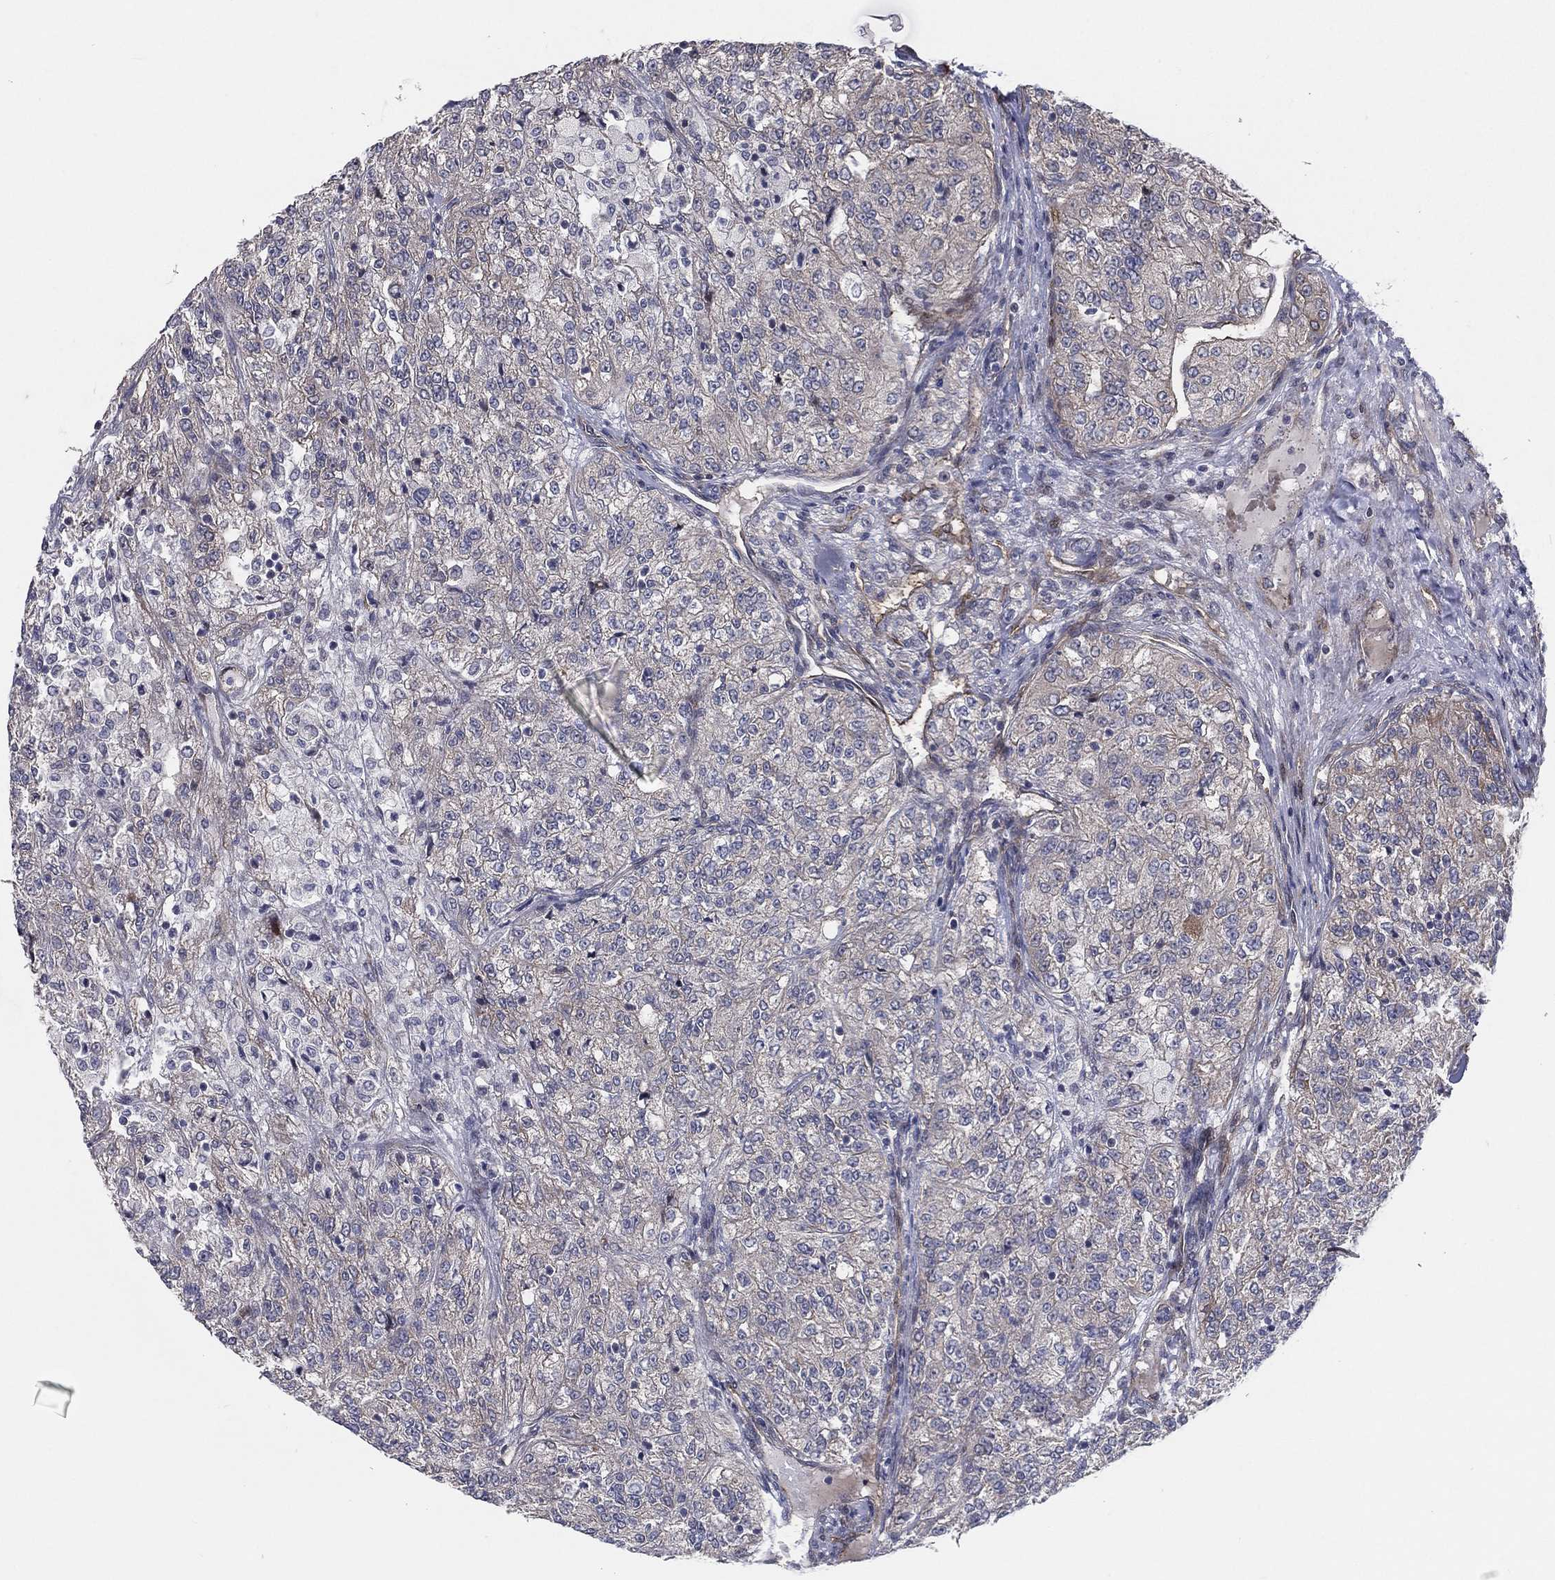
{"staining": {"intensity": "negative", "quantity": "none", "location": "none"}, "tissue": "renal cancer", "cell_type": "Tumor cells", "image_type": "cancer", "snomed": [{"axis": "morphology", "description": "Adenocarcinoma, NOS"}, {"axis": "topography", "description": "Kidney"}], "caption": "Immunohistochemical staining of human renal adenocarcinoma exhibits no significant positivity in tumor cells.", "gene": "UTP14A", "patient": {"sex": "female", "age": 63}}